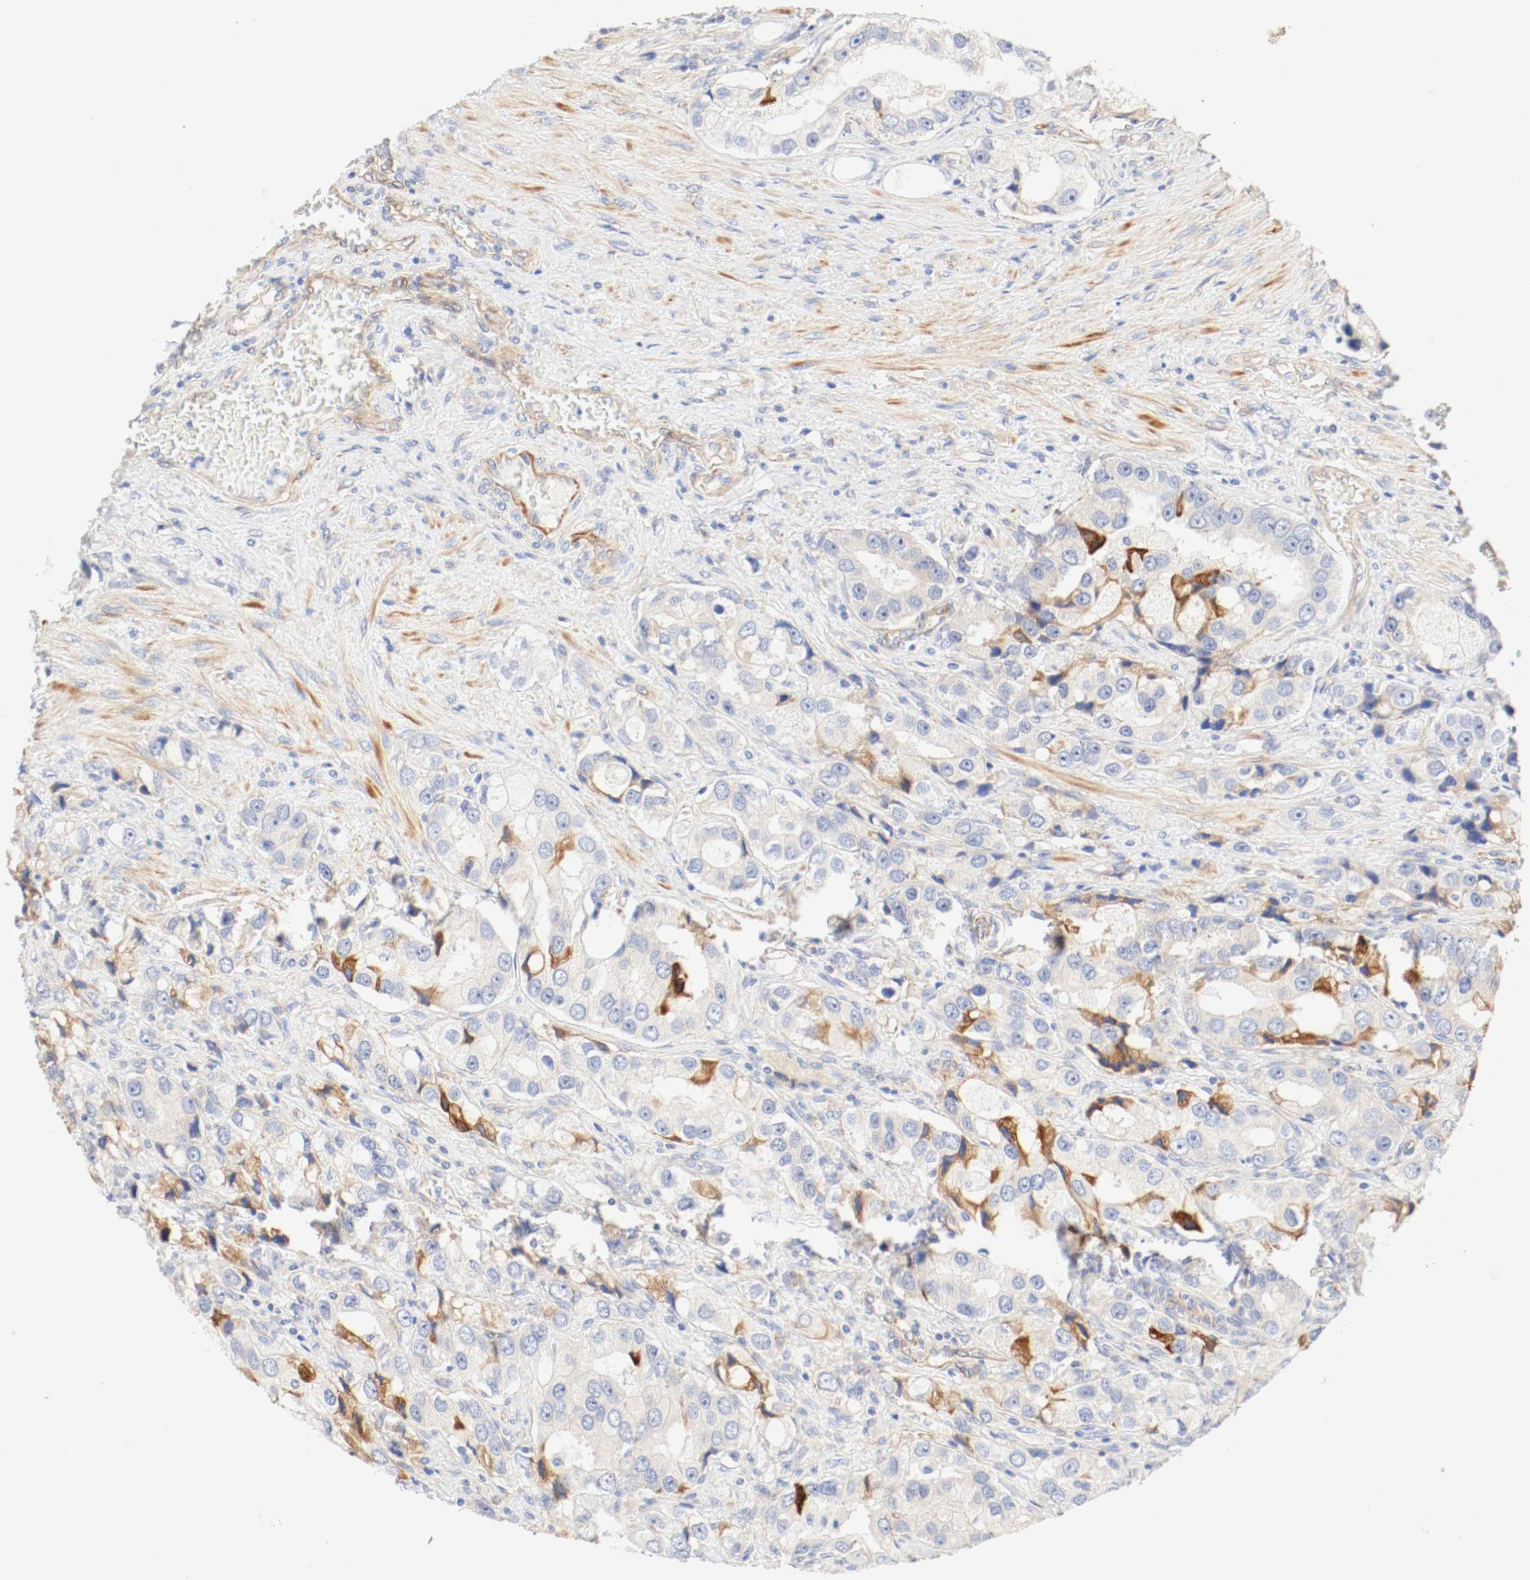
{"staining": {"intensity": "weak", "quantity": "25%-75%", "location": "cytoplasmic/membranous"}, "tissue": "prostate cancer", "cell_type": "Tumor cells", "image_type": "cancer", "snomed": [{"axis": "morphology", "description": "Adenocarcinoma, High grade"}, {"axis": "topography", "description": "Prostate"}], "caption": "Brown immunohistochemical staining in high-grade adenocarcinoma (prostate) reveals weak cytoplasmic/membranous positivity in about 25%-75% of tumor cells.", "gene": "GIT1", "patient": {"sex": "male", "age": 63}}